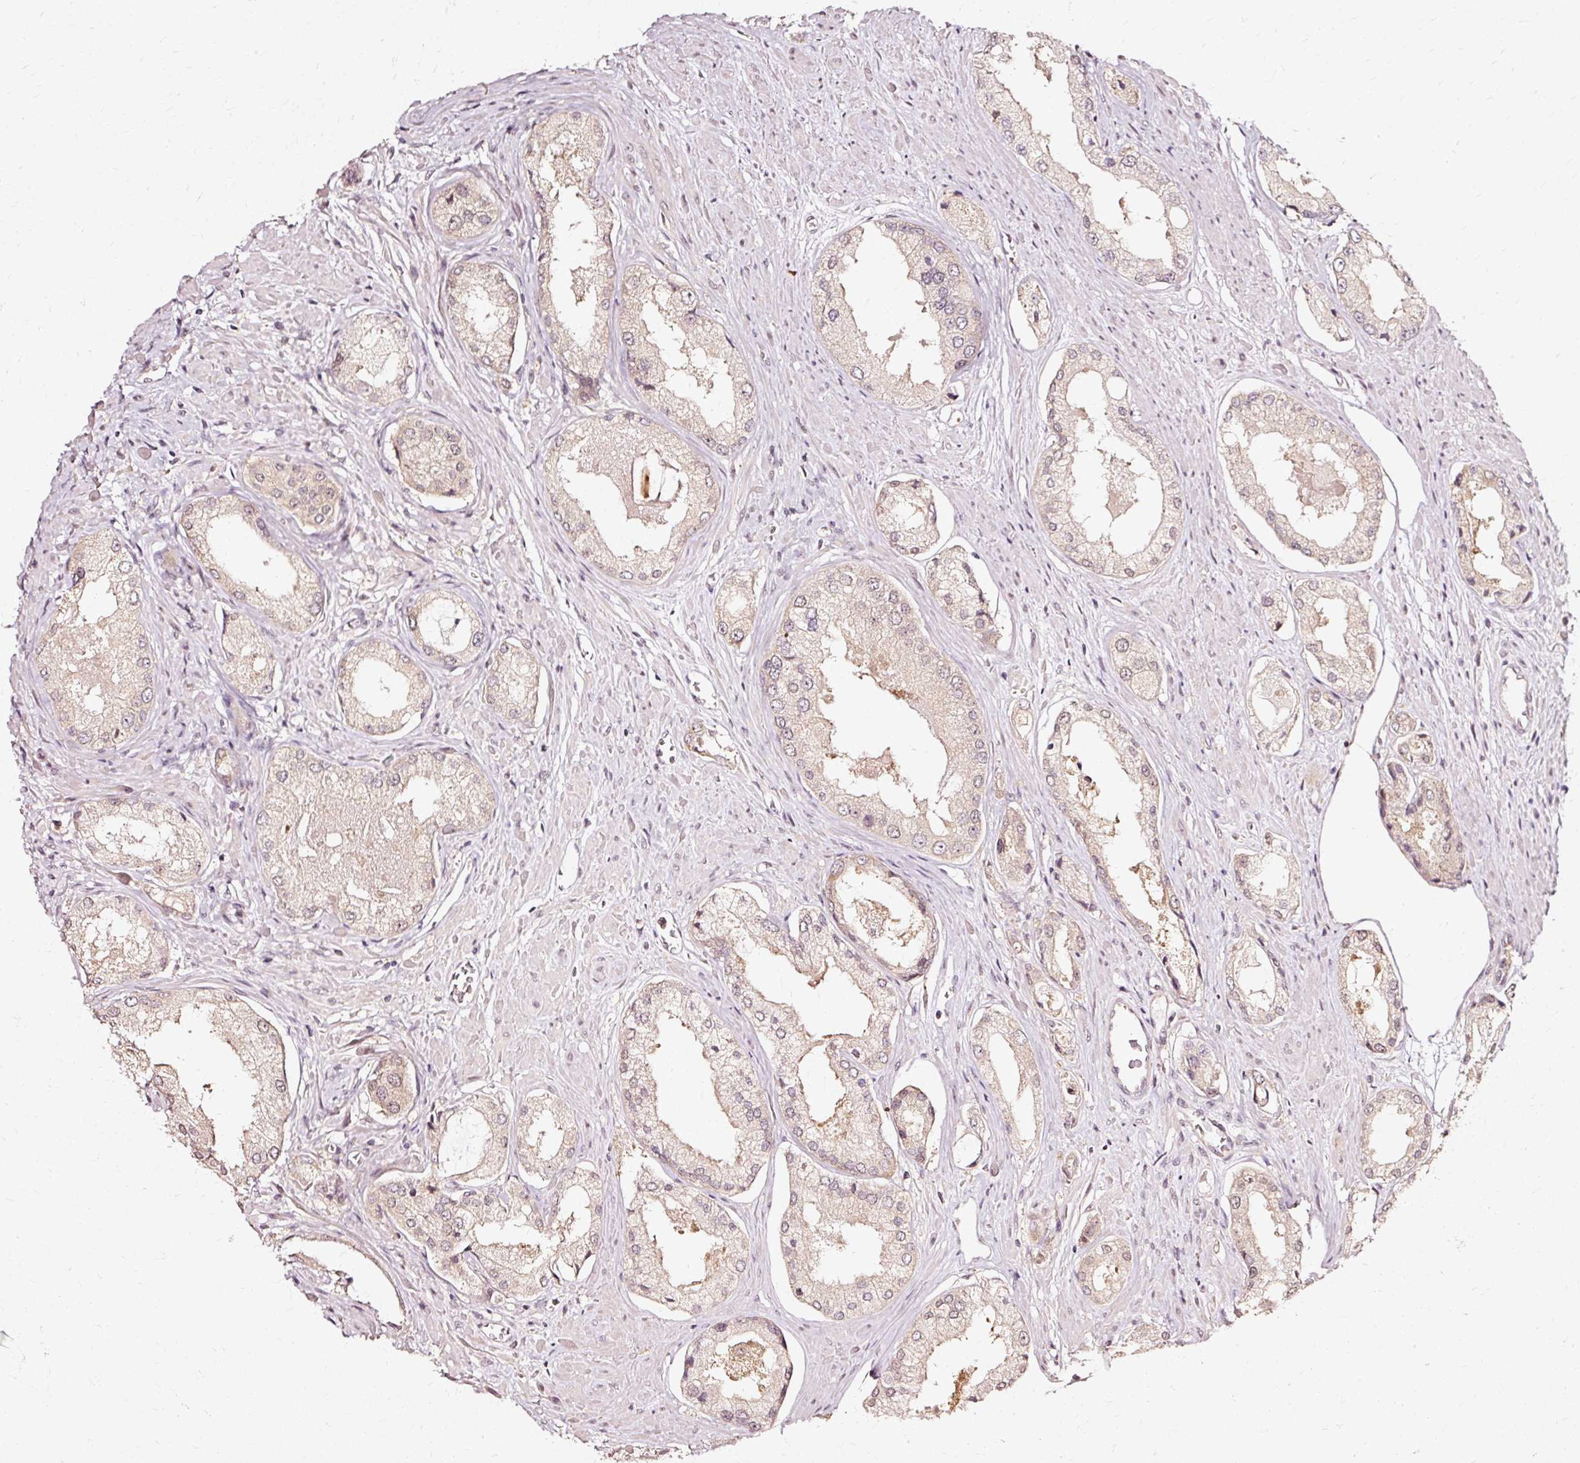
{"staining": {"intensity": "weak", "quantity": ">75%", "location": "cytoplasmic/membranous"}, "tissue": "prostate cancer", "cell_type": "Tumor cells", "image_type": "cancer", "snomed": [{"axis": "morphology", "description": "Adenocarcinoma, Low grade"}, {"axis": "topography", "description": "Prostate"}], "caption": "High-magnification brightfield microscopy of prostate cancer stained with DAB (brown) and counterstained with hematoxylin (blue). tumor cells exhibit weak cytoplasmic/membranous positivity is seen in approximately>75% of cells. (brown staining indicates protein expression, while blue staining denotes nuclei).", "gene": "RGPD5", "patient": {"sex": "male", "age": 68}}